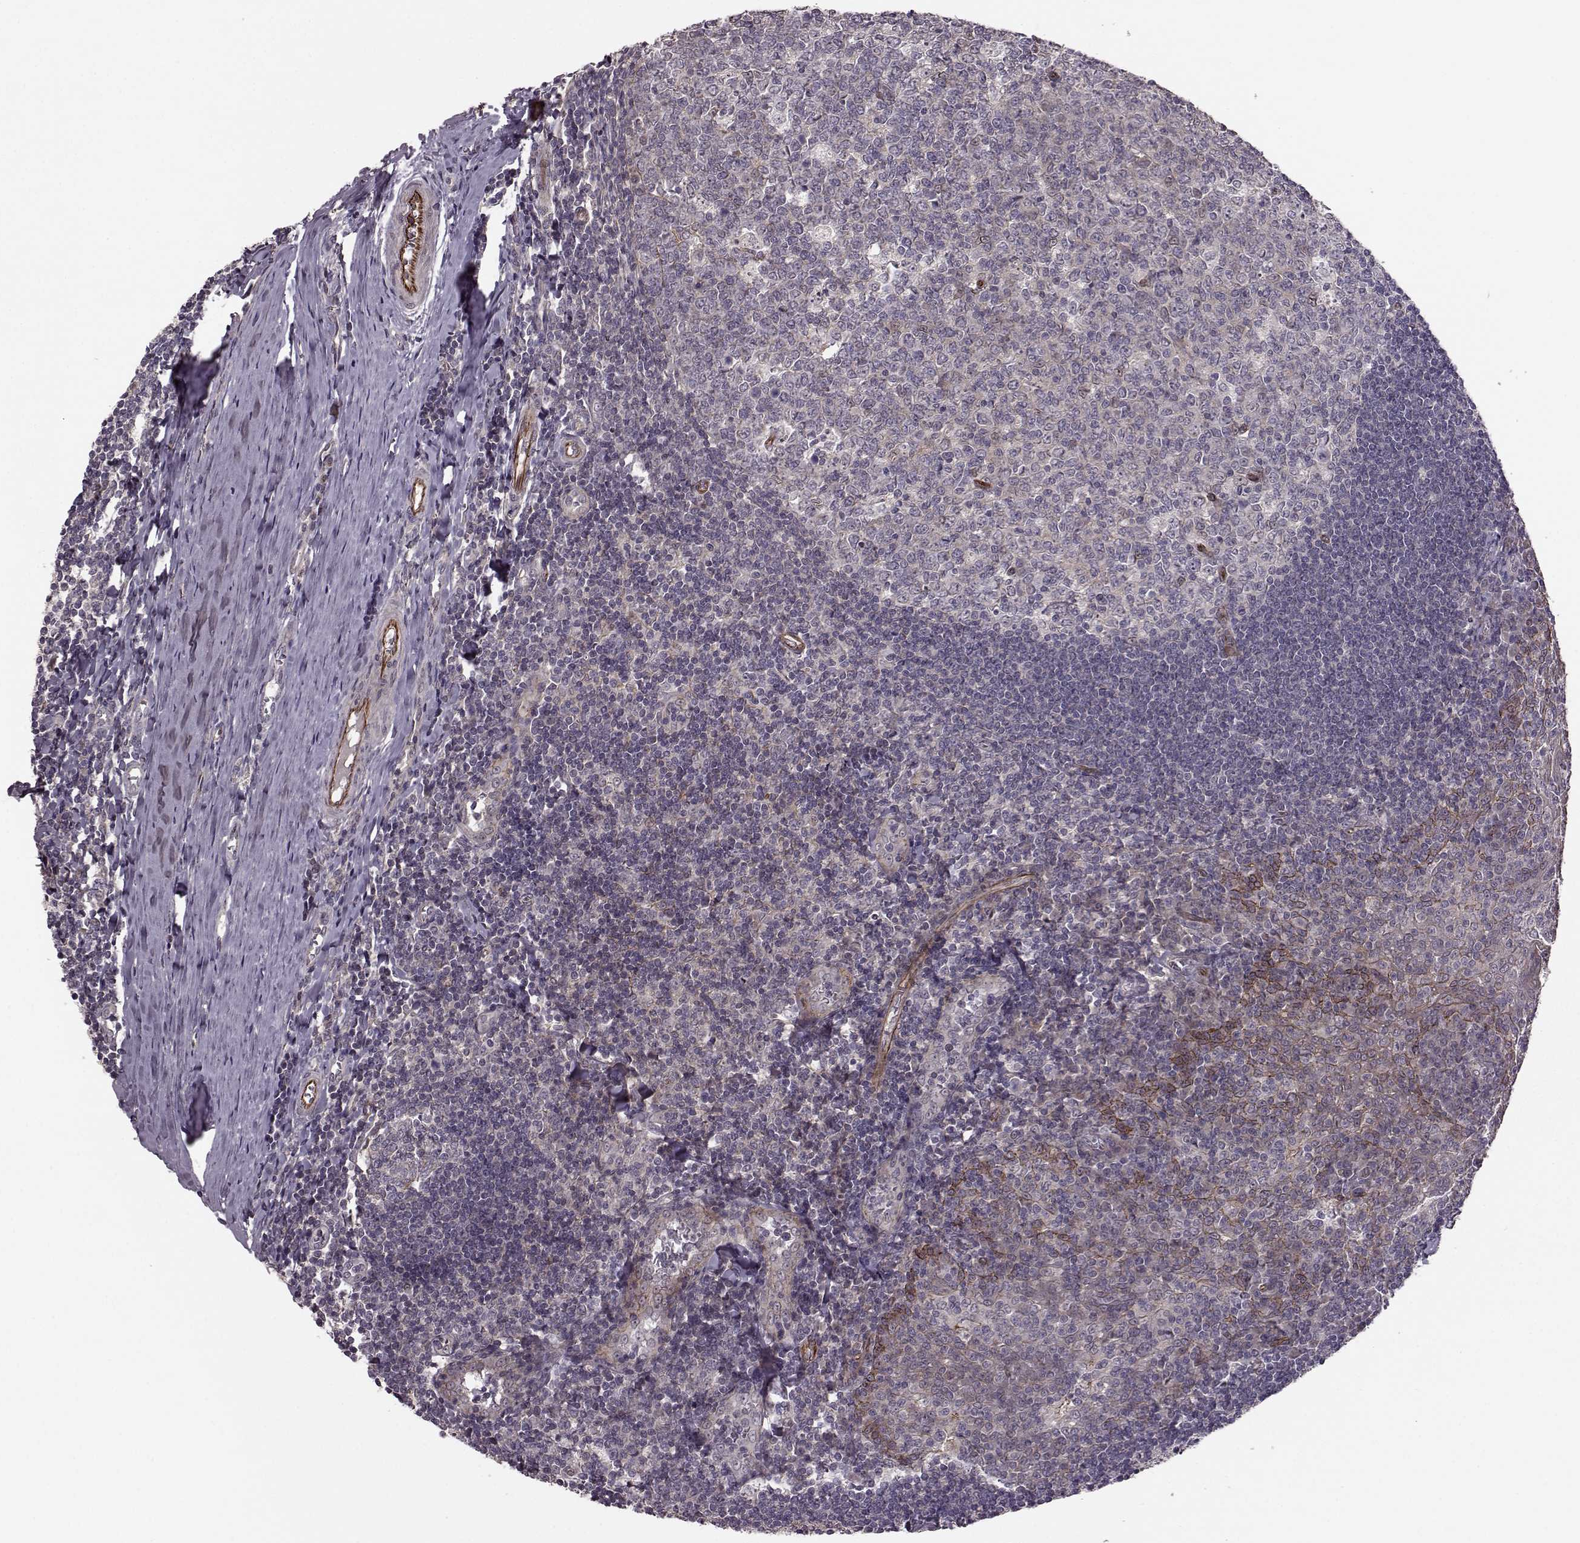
{"staining": {"intensity": "negative", "quantity": "none", "location": "none"}, "tissue": "tonsil", "cell_type": "Germinal center cells", "image_type": "normal", "snomed": [{"axis": "morphology", "description": "Normal tissue, NOS"}, {"axis": "topography", "description": "Tonsil"}], "caption": "Immunohistochemistry image of benign tonsil: human tonsil stained with DAB (3,3'-diaminobenzidine) exhibits no significant protein positivity in germinal center cells. (DAB immunohistochemistry, high magnification).", "gene": "SYNPO", "patient": {"sex": "female", "age": 12}}